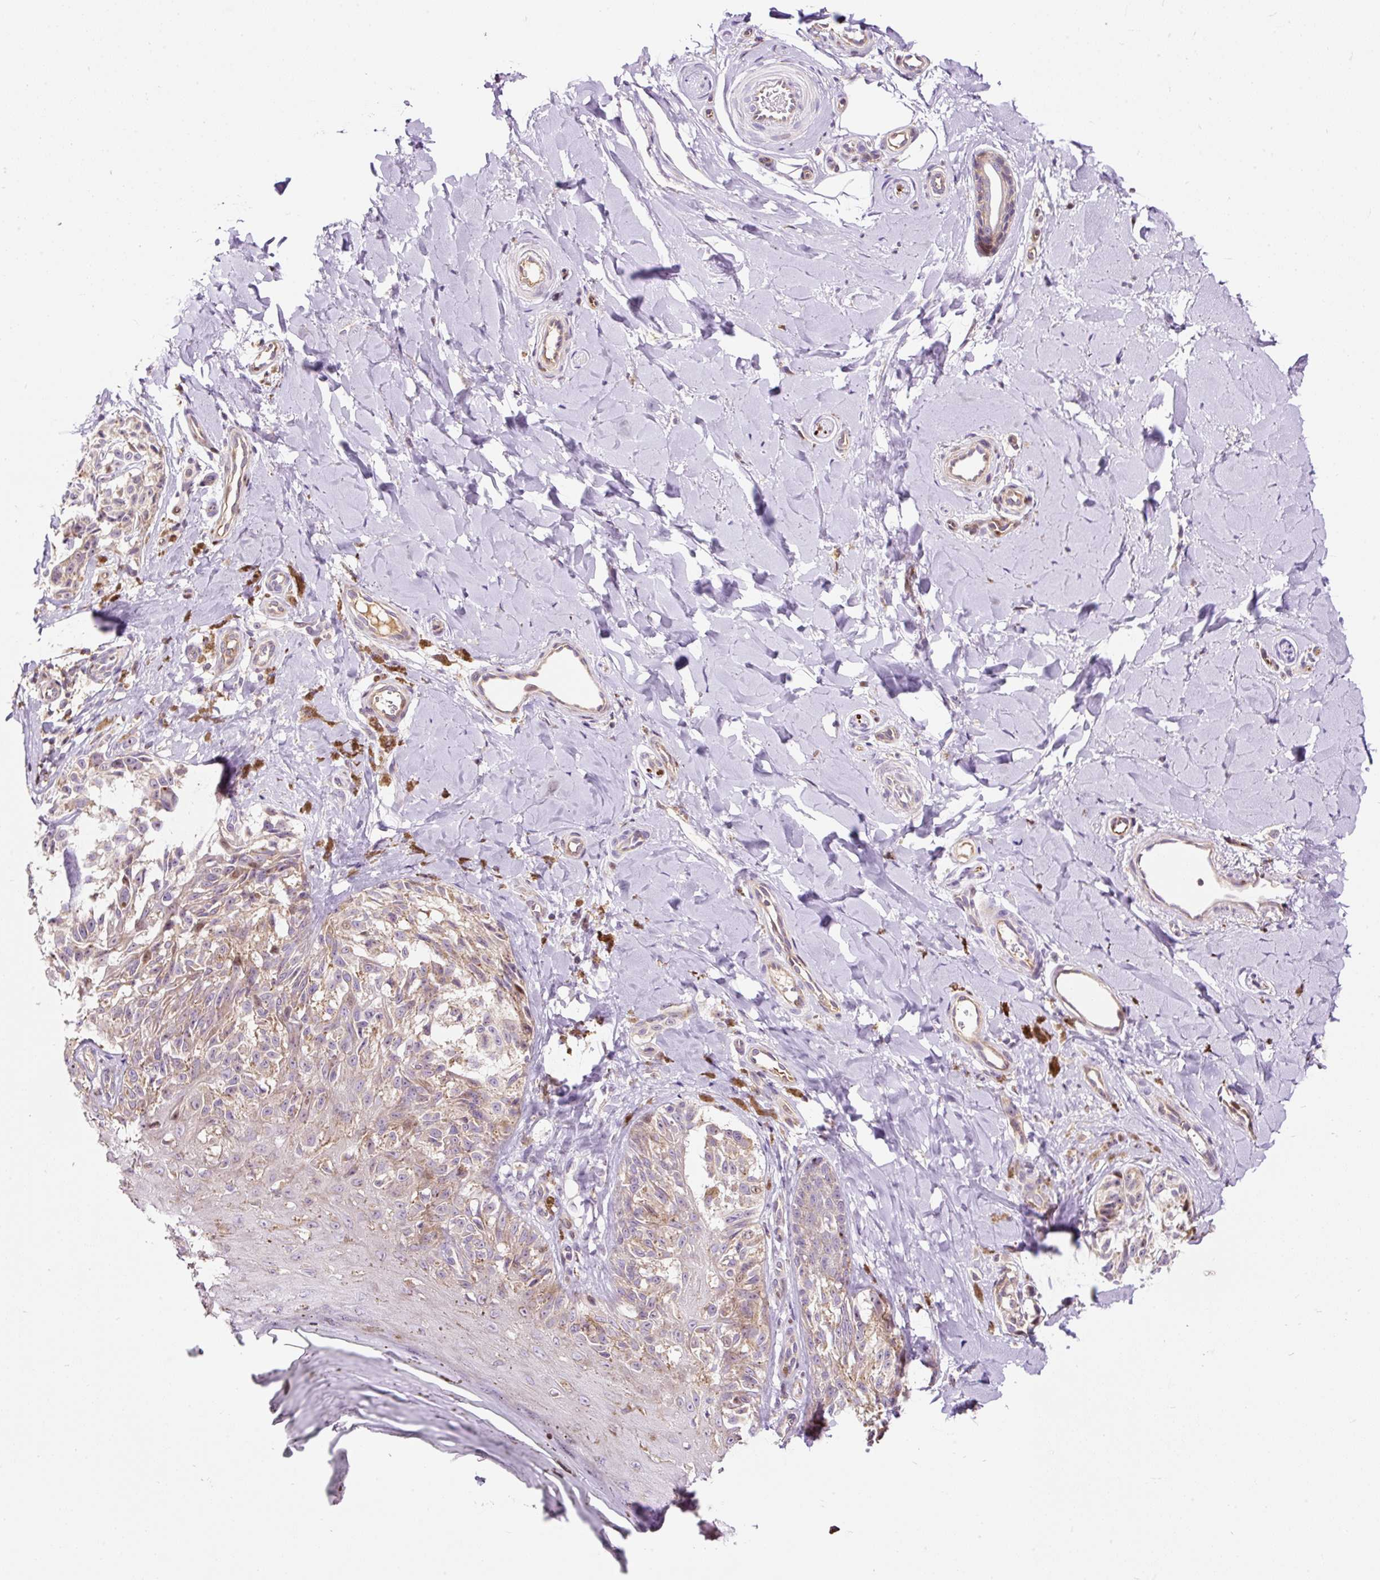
{"staining": {"intensity": "weak", "quantity": "25%-75%", "location": "cytoplasmic/membranous"}, "tissue": "melanoma", "cell_type": "Tumor cells", "image_type": "cancer", "snomed": [{"axis": "morphology", "description": "Malignant melanoma, NOS"}, {"axis": "topography", "description": "Skin"}], "caption": "Protein positivity by immunohistochemistry (IHC) displays weak cytoplasmic/membranous expression in about 25%-75% of tumor cells in melanoma.", "gene": "BOLA3", "patient": {"sex": "female", "age": 65}}